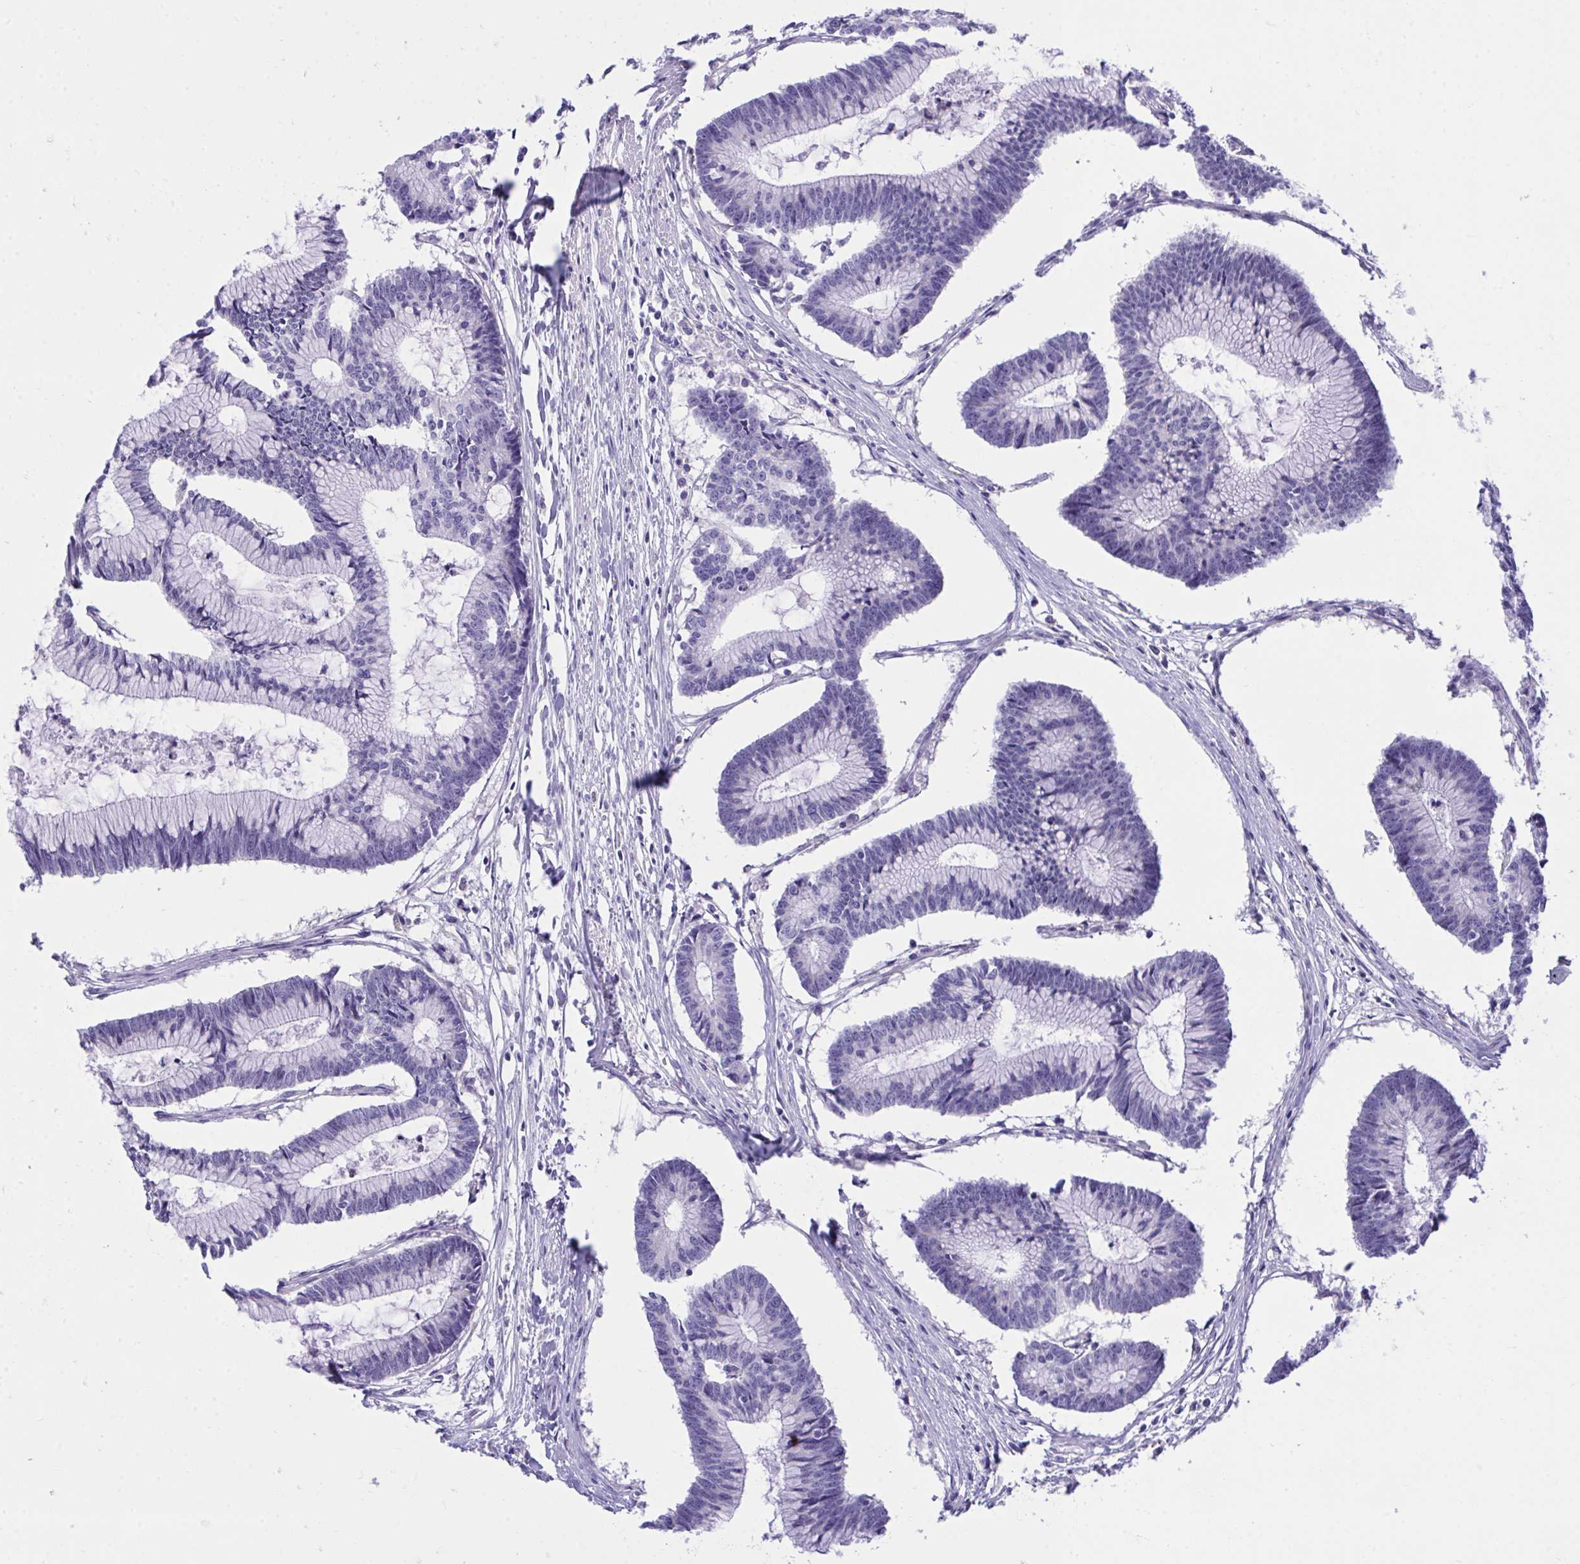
{"staining": {"intensity": "negative", "quantity": "none", "location": "none"}, "tissue": "colorectal cancer", "cell_type": "Tumor cells", "image_type": "cancer", "snomed": [{"axis": "morphology", "description": "Adenocarcinoma, NOS"}, {"axis": "topography", "description": "Colon"}], "caption": "An image of colorectal adenocarcinoma stained for a protein displays no brown staining in tumor cells. (Immunohistochemistry, brightfield microscopy, high magnification).", "gene": "PLEKHH1", "patient": {"sex": "female", "age": 78}}